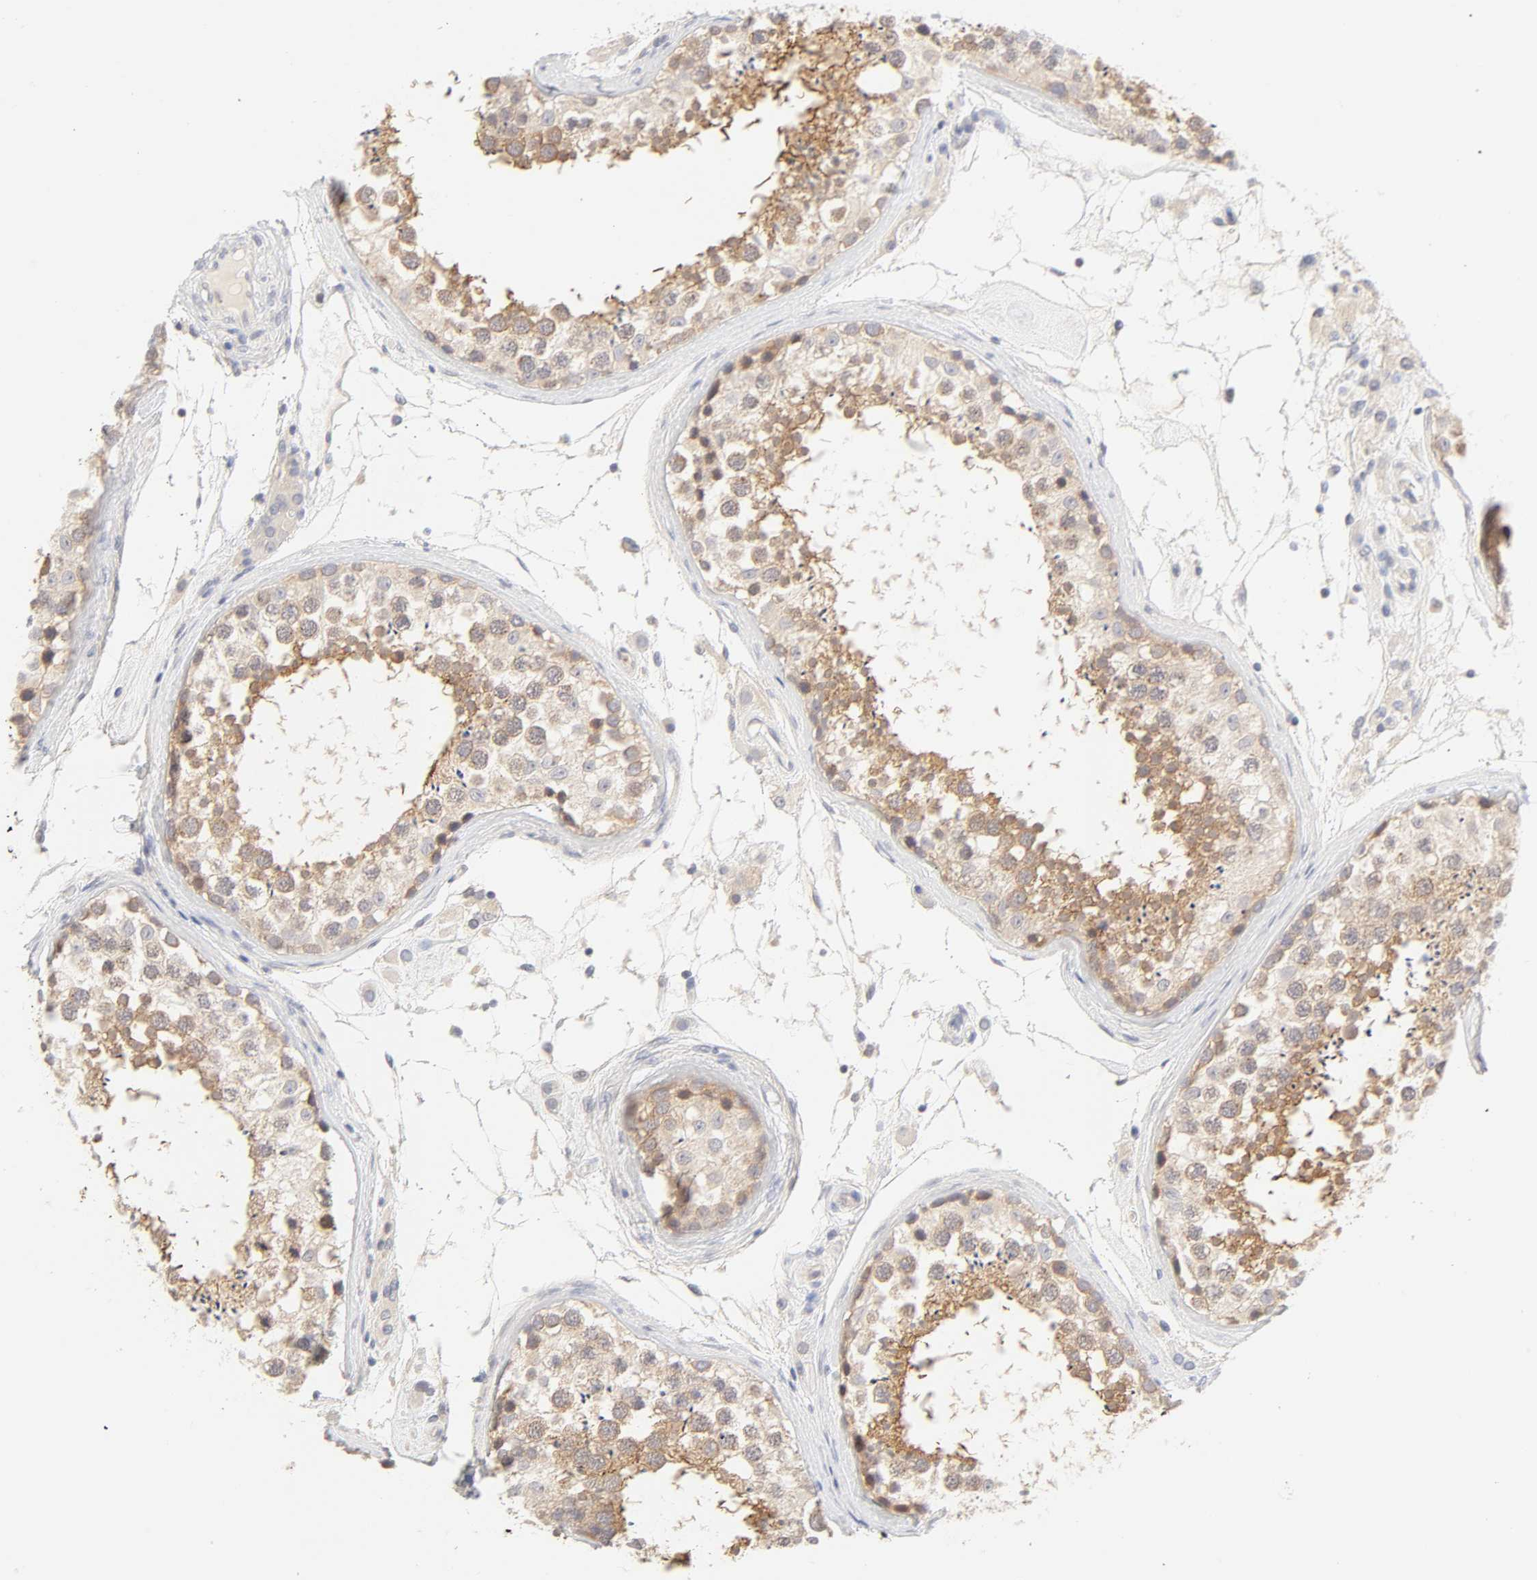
{"staining": {"intensity": "moderate", "quantity": ">75%", "location": "cytoplasmic/membranous"}, "tissue": "testis", "cell_type": "Cells in seminiferous ducts", "image_type": "normal", "snomed": [{"axis": "morphology", "description": "Normal tissue, NOS"}, {"axis": "topography", "description": "Testis"}], "caption": "Protein positivity by immunohistochemistry displays moderate cytoplasmic/membranous positivity in approximately >75% of cells in seminiferous ducts in unremarkable testis. The protein is stained brown, and the nuclei are stained in blue (DAB IHC with brightfield microscopy, high magnification).", "gene": "CYP4B1", "patient": {"sex": "male", "age": 46}}